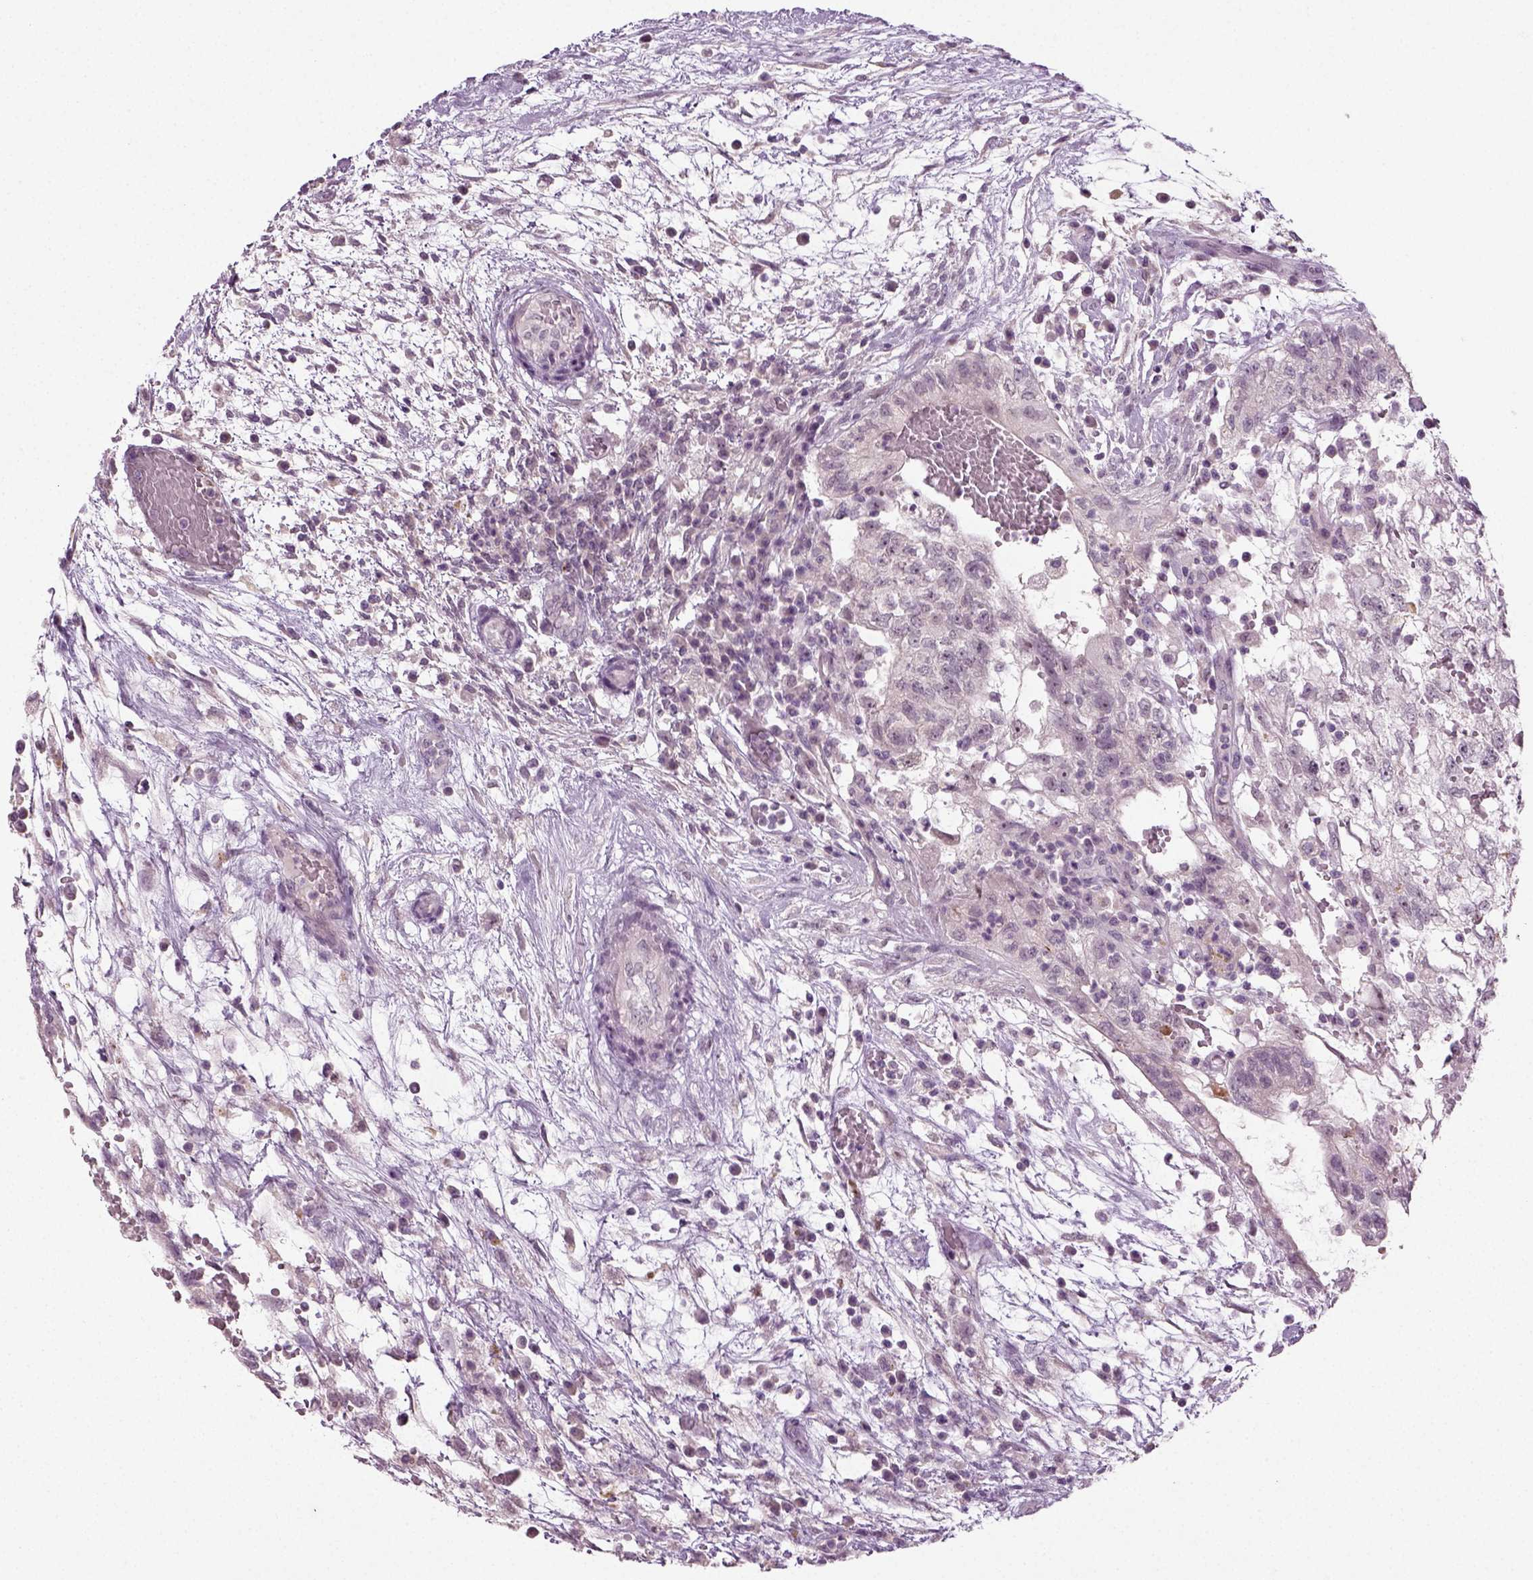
{"staining": {"intensity": "weak", "quantity": "<25%", "location": "nuclear"}, "tissue": "testis cancer", "cell_type": "Tumor cells", "image_type": "cancer", "snomed": [{"axis": "morphology", "description": "Normal tissue, NOS"}, {"axis": "morphology", "description": "Carcinoma, Embryonal, NOS"}, {"axis": "topography", "description": "Testis"}, {"axis": "topography", "description": "Epididymis"}], "caption": "A high-resolution image shows IHC staining of embryonal carcinoma (testis), which reveals no significant staining in tumor cells. The staining was performed using DAB to visualize the protein expression in brown, while the nuclei were stained in blue with hematoxylin (Magnification: 20x).", "gene": "SYNGAP1", "patient": {"sex": "male", "age": 32}}